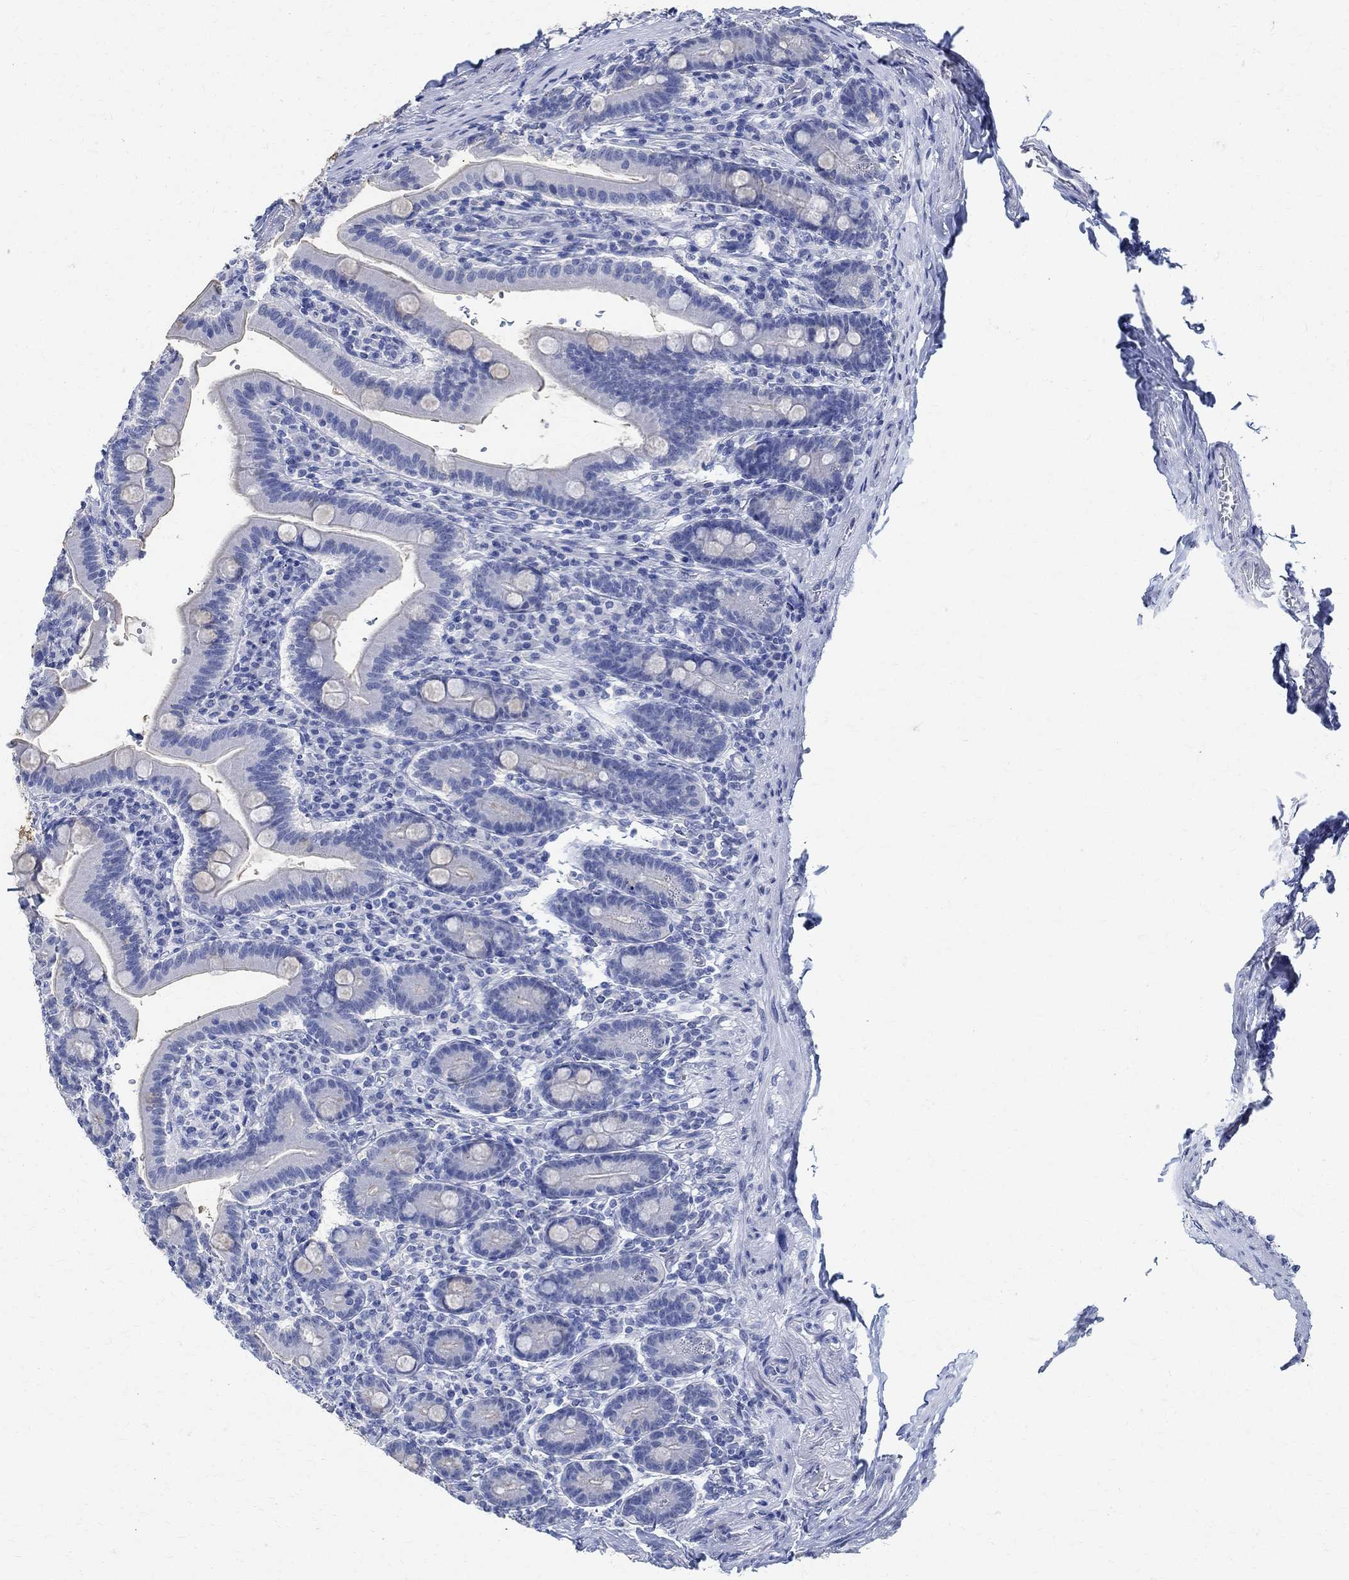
{"staining": {"intensity": "negative", "quantity": "none", "location": "none"}, "tissue": "small intestine", "cell_type": "Glandular cells", "image_type": "normal", "snomed": [{"axis": "morphology", "description": "Normal tissue, NOS"}, {"axis": "topography", "description": "Small intestine"}], "caption": "This is an immunohistochemistry (IHC) photomicrograph of unremarkable small intestine. There is no expression in glandular cells.", "gene": "TMEM221", "patient": {"sex": "male", "age": 66}}